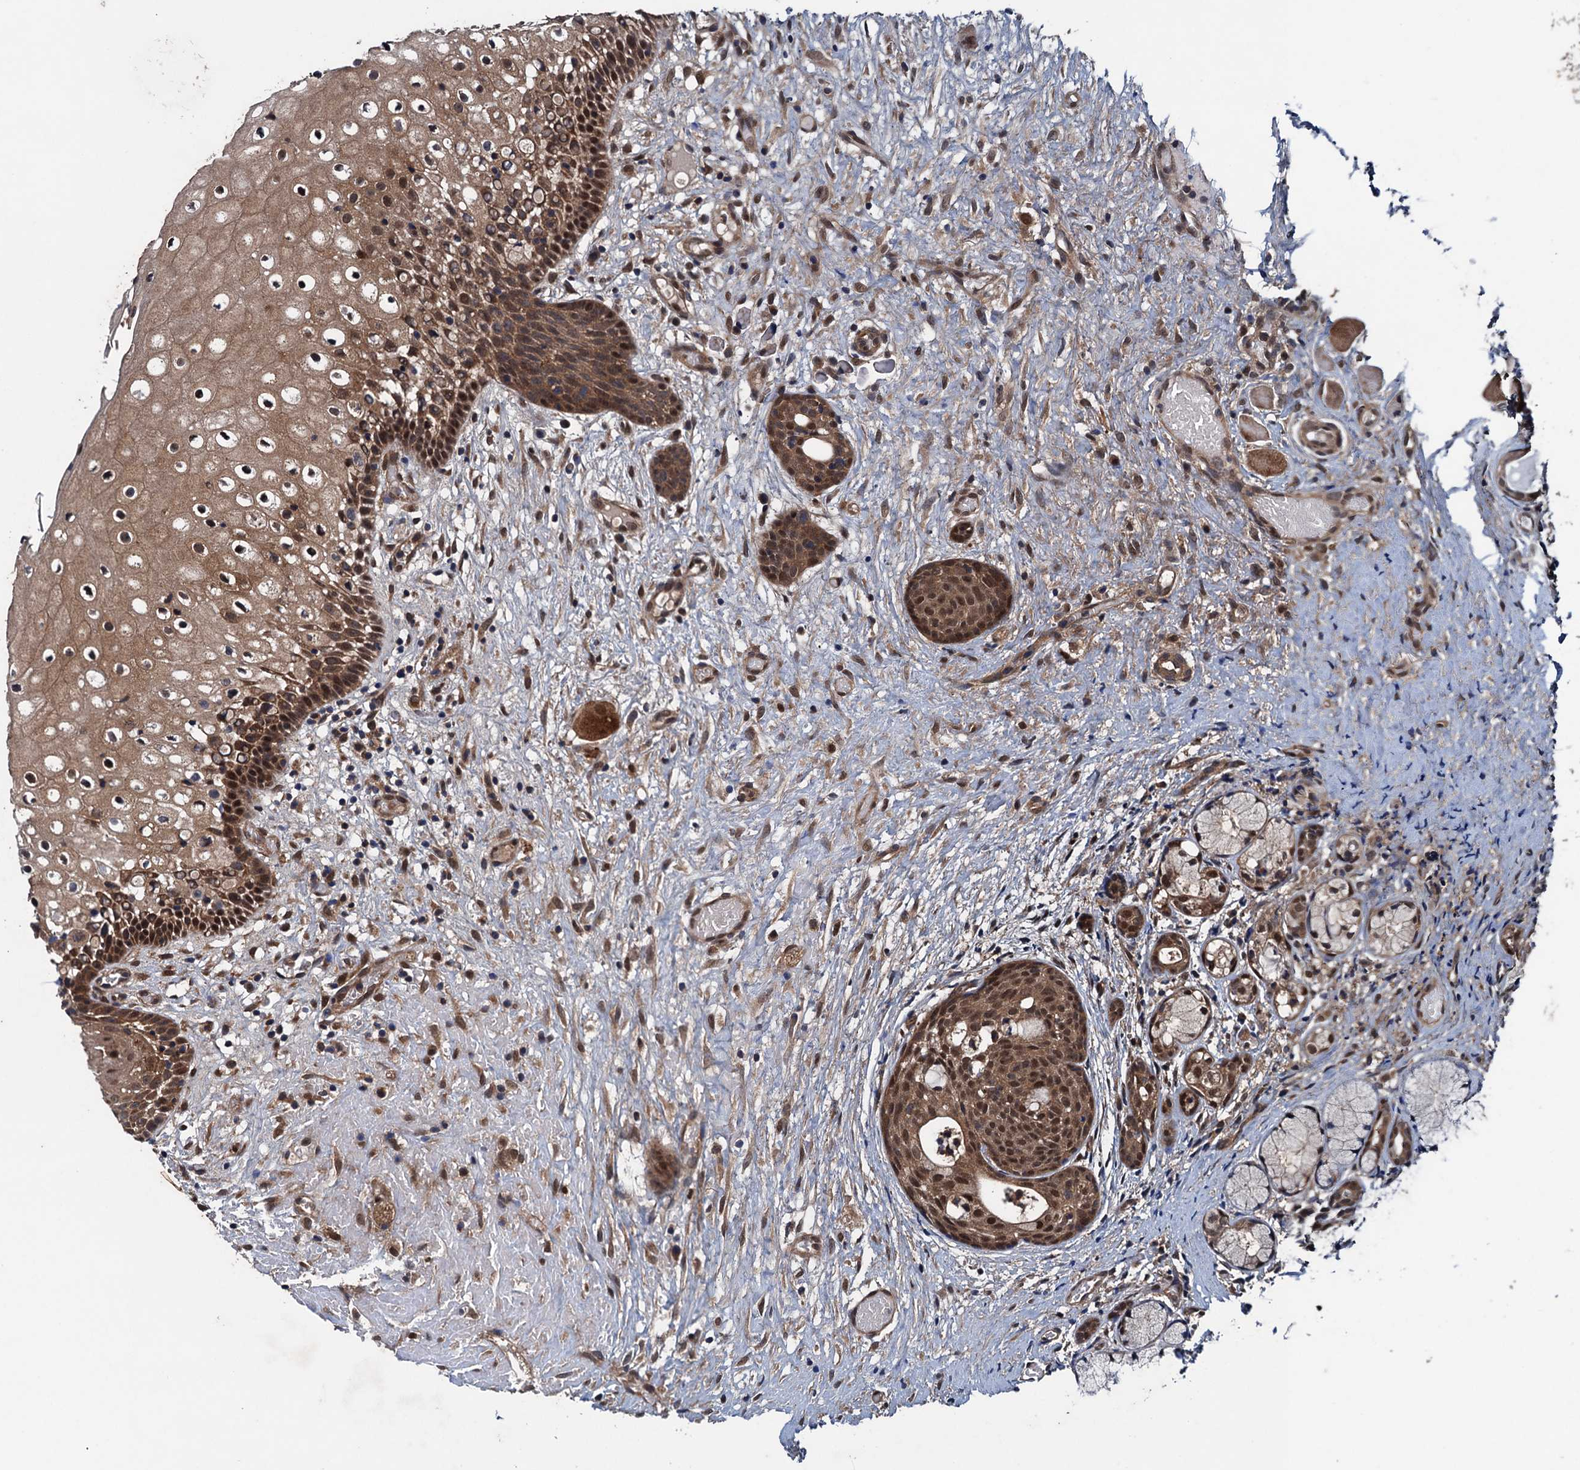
{"staining": {"intensity": "strong", "quantity": "25%-75%", "location": "cytoplasmic/membranous,nuclear"}, "tissue": "oral mucosa", "cell_type": "Squamous epithelial cells", "image_type": "normal", "snomed": [{"axis": "morphology", "description": "Normal tissue, NOS"}, {"axis": "topography", "description": "Oral tissue"}], "caption": "Oral mucosa stained for a protein exhibits strong cytoplasmic/membranous,nuclear positivity in squamous epithelial cells. (Stains: DAB (3,3'-diaminobenzidine) in brown, nuclei in blue, Microscopy: brightfield microscopy at high magnification).", "gene": "BLTP3B", "patient": {"sex": "female", "age": 69}}